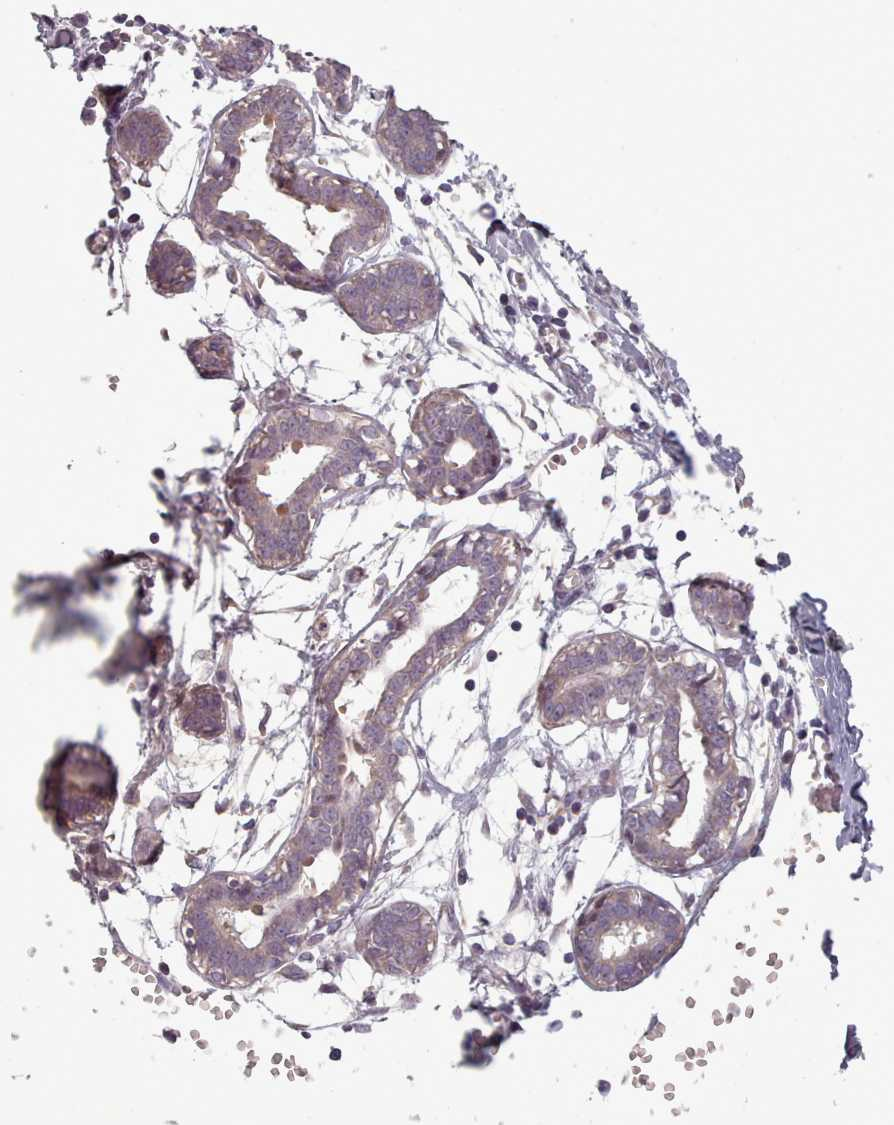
{"staining": {"intensity": "negative", "quantity": "none", "location": "none"}, "tissue": "breast", "cell_type": "Adipocytes", "image_type": "normal", "snomed": [{"axis": "morphology", "description": "Normal tissue, NOS"}, {"axis": "topography", "description": "Breast"}], "caption": "A photomicrograph of human breast is negative for staining in adipocytes.", "gene": "LEFTY1", "patient": {"sex": "female", "age": 27}}